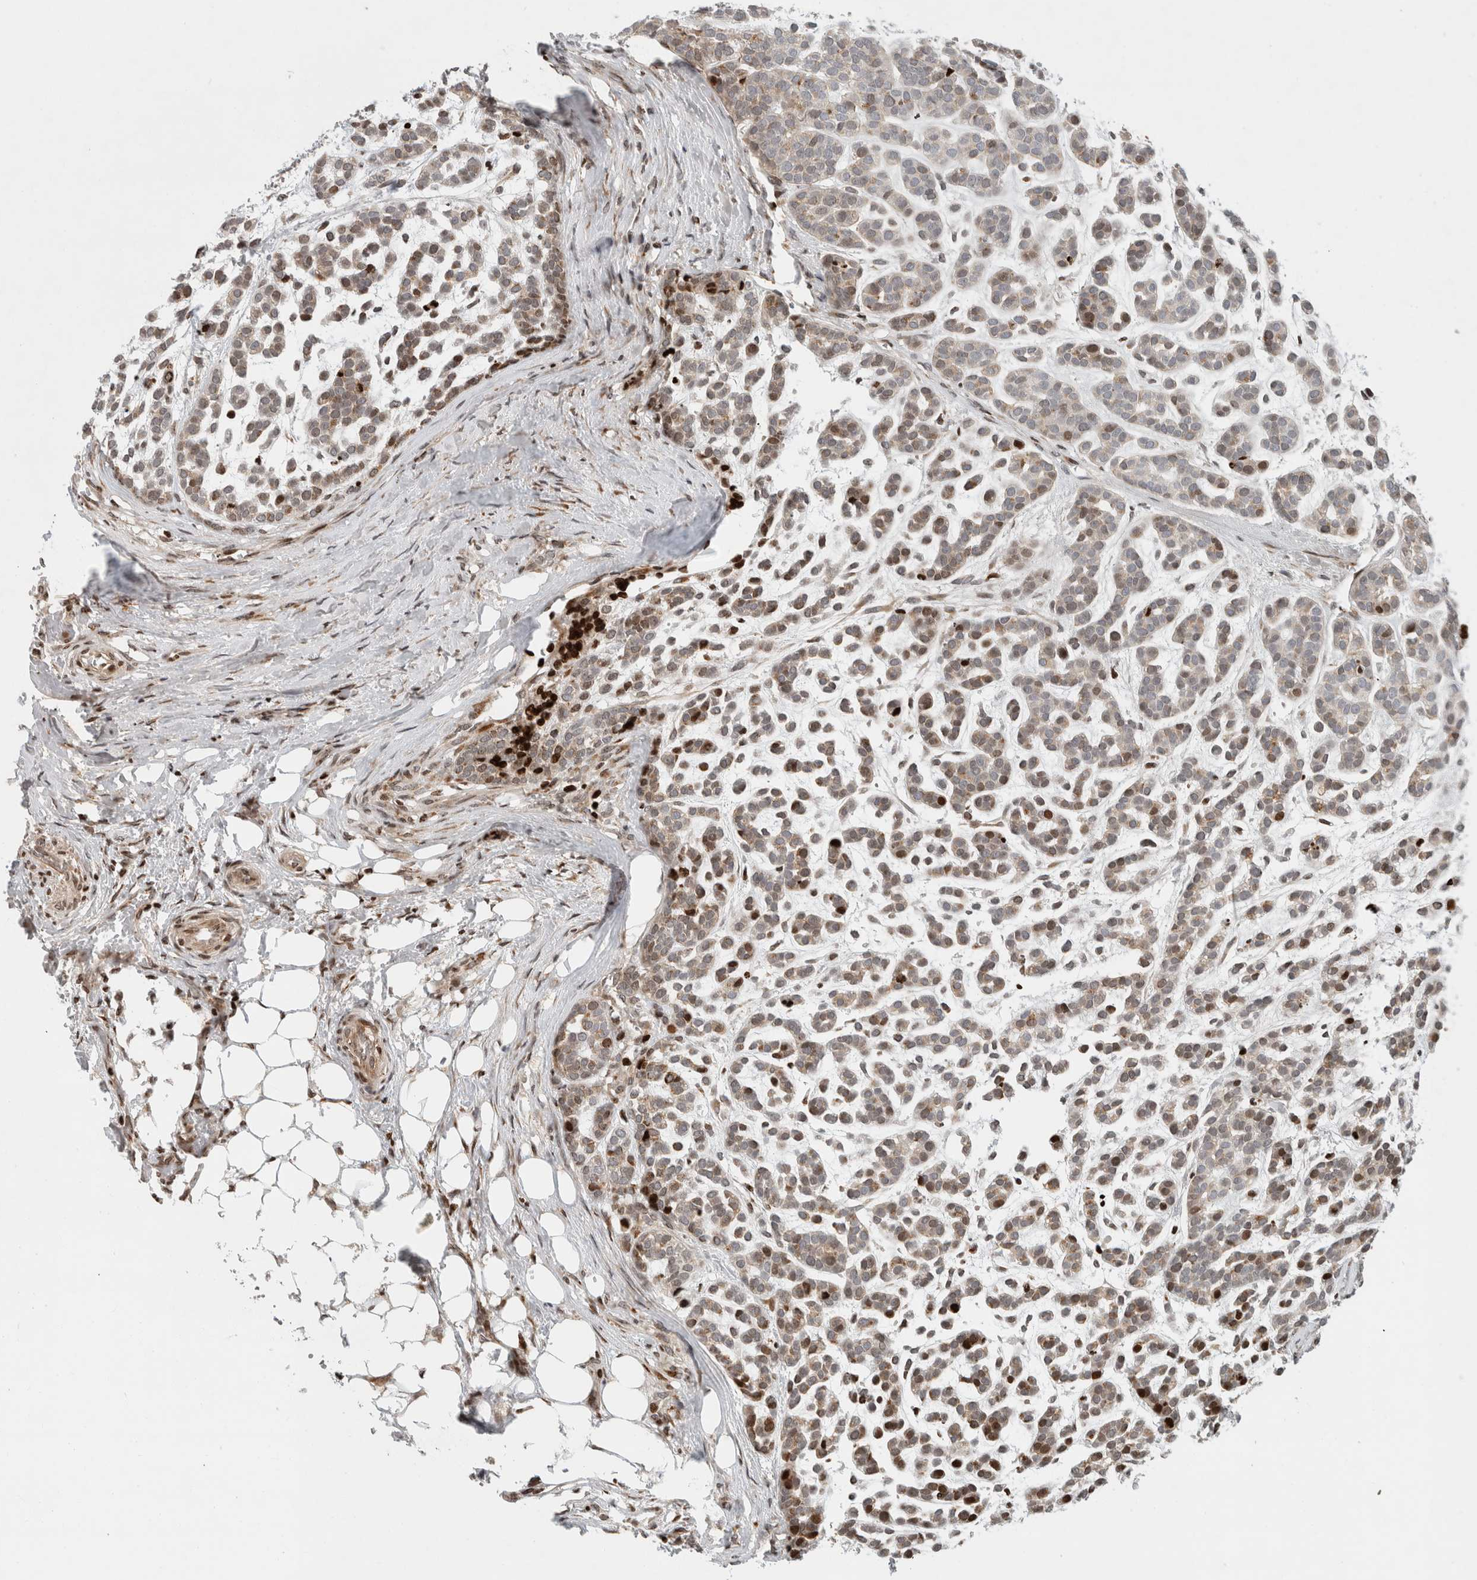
{"staining": {"intensity": "moderate", "quantity": "25%-75%", "location": "cytoplasmic/membranous,nuclear"}, "tissue": "head and neck cancer", "cell_type": "Tumor cells", "image_type": "cancer", "snomed": [{"axis": "morphology", "description": "Adenocarcinoma, NOS"}, {"axis": "morphology", "description": "Adenoma, NOS"}, {"axis": "topography", "description": "Head-Neck"}], "caption": "Adenoma (head and neck) stained for a protein (brown) shows moderate cytoplasmic/membranous and nuclear positive staining in about 25%-75% of tumor cells.", "gene": "GINS4", "patient": {"sex": "female", "age": 55}}